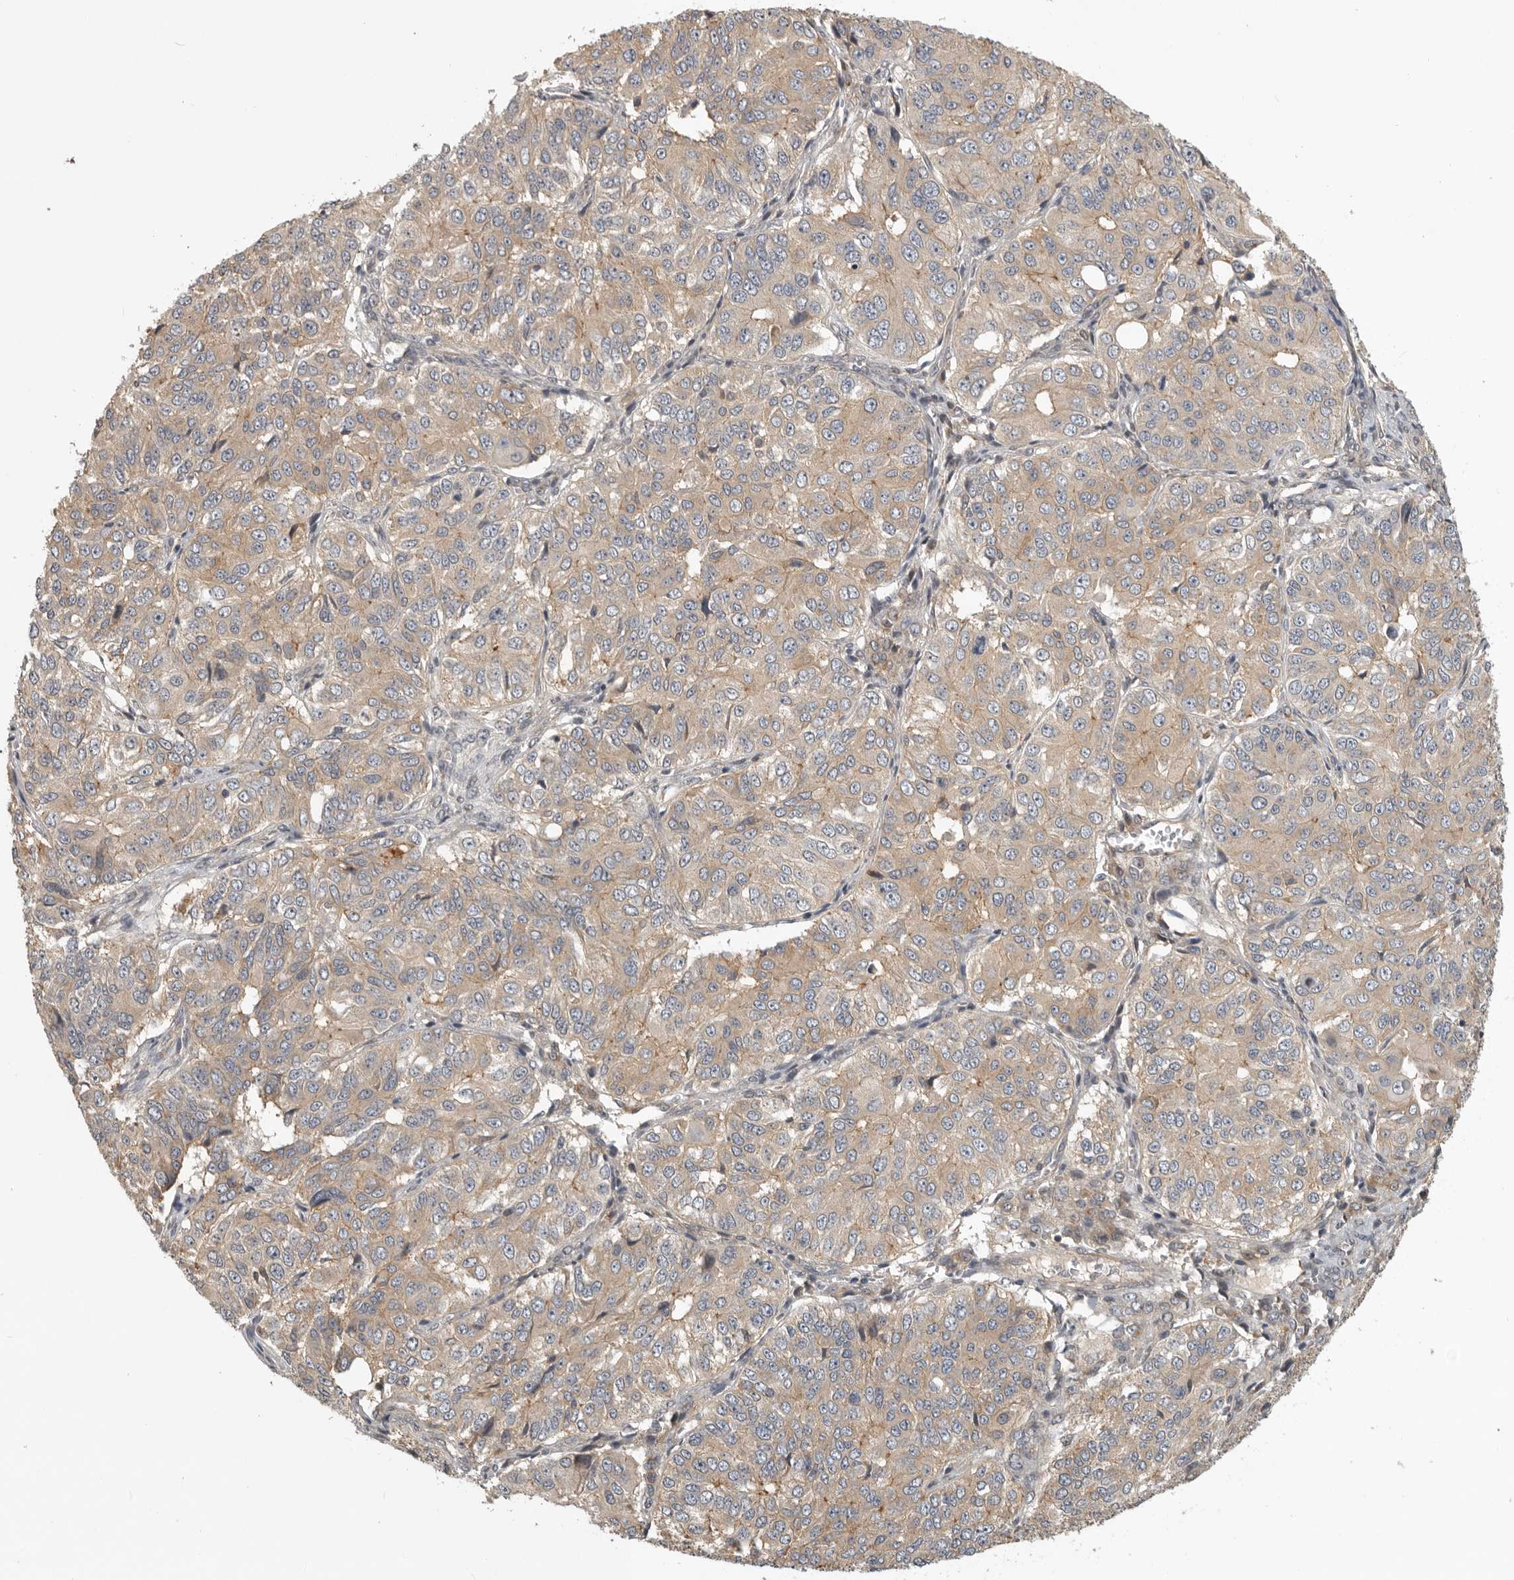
{"staining": {"intensity": "weak", "quantity": ">75%", "location": "cytoplasmic/membranous"}, "tissue": "ovarian cancer", "cell_type": "Tumor cells", "image_type": "cancer", "snomed": [{"axis": "morphology", "description": "Carcinoma, endometroid"}, {"axis": "topography", "description": "Ovary"}], "caption": "DAB immunohistochemical staining of human ovarian cancer reveals weak cytoplasmic/membranous protein positivity in about >75% of tumor cells.", "gene": "CUEDC1", "patient": {"sex": "female", "age": 51}}